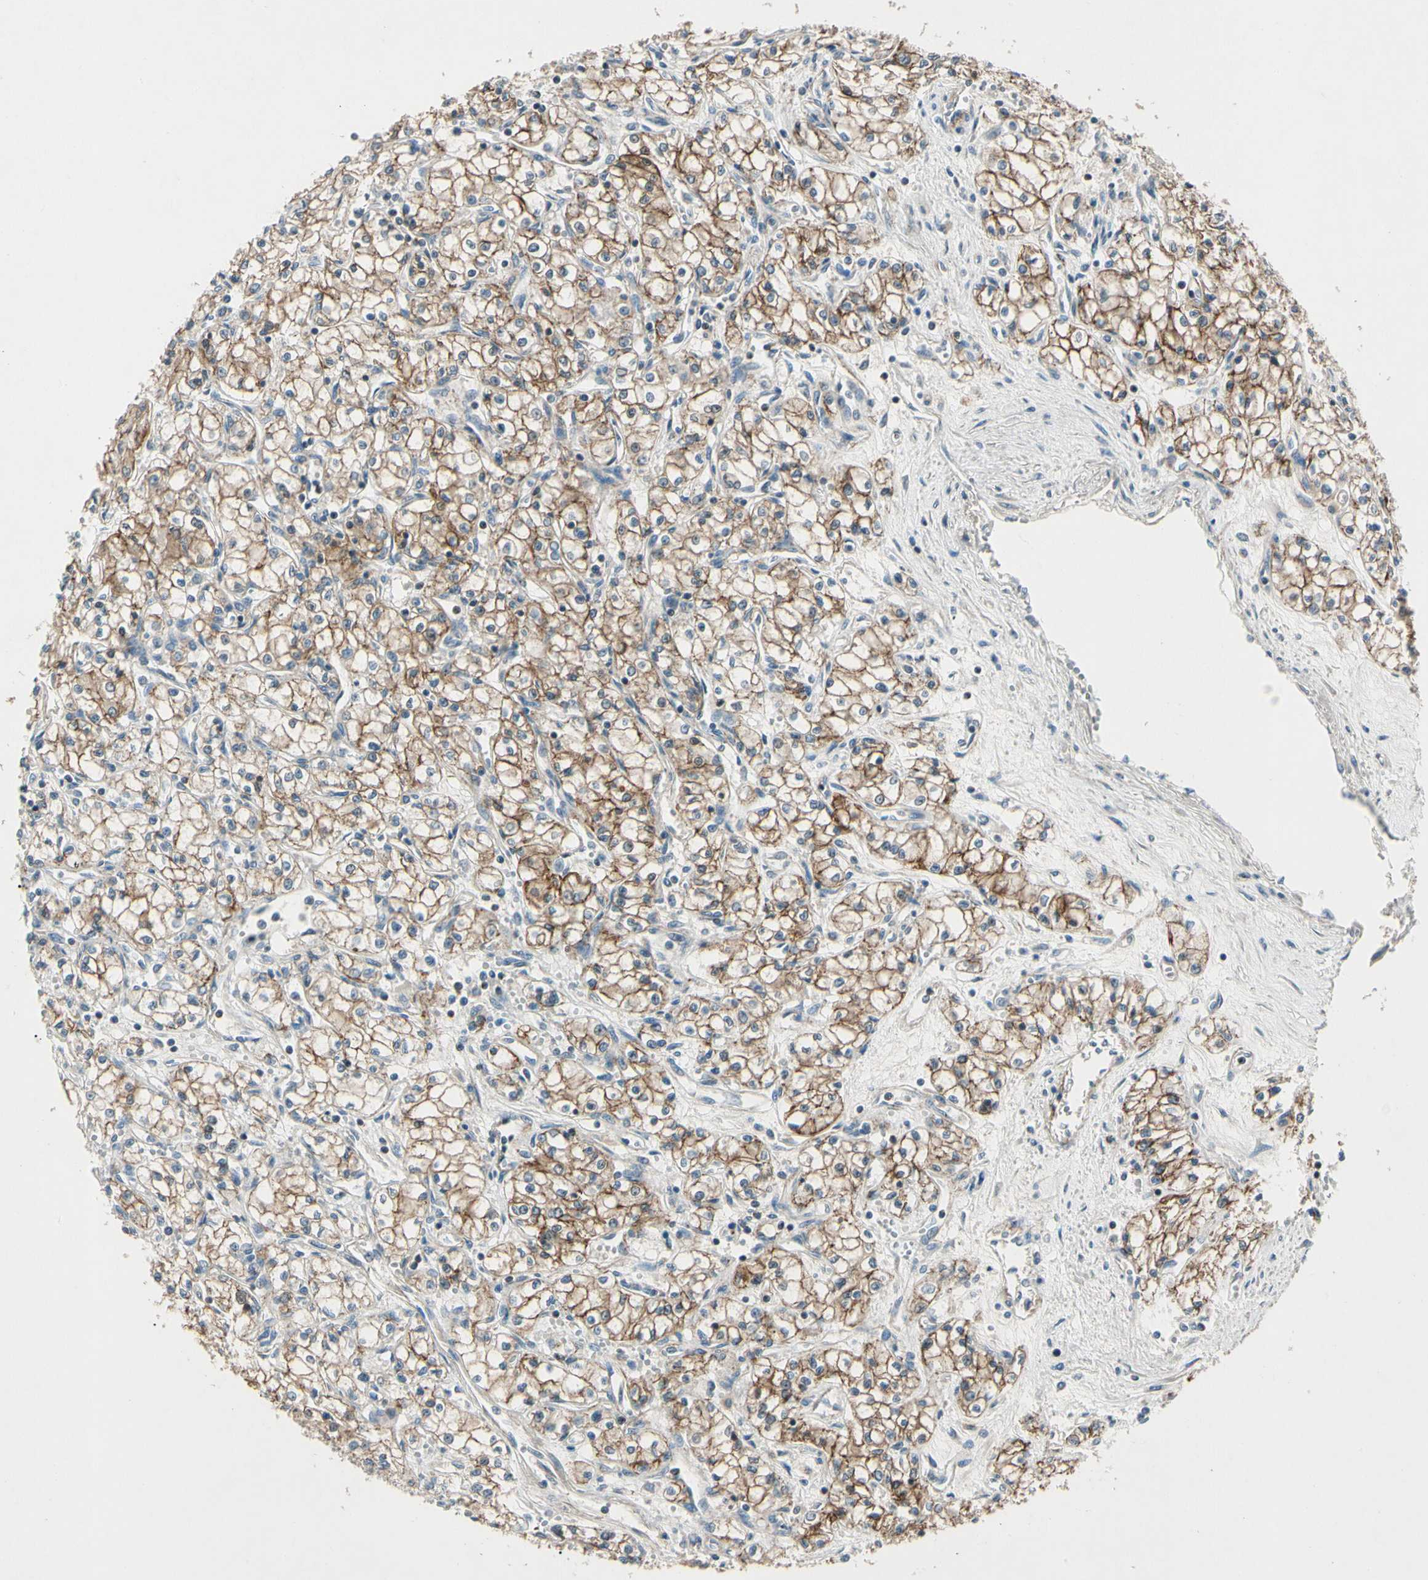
{"staining": {"intensity": "moderate", "quantity": ">75%", "location": "cytoplasmic/membranous"}, "tissue": "renal cancer", "cell_type": "Tumor cells", "image_type": "cancer", "snomed": [{"axis": "morphology", "description": "Normal tissue, NOS"}, {"axis": "morphology", "description": "Adenocarcinoma, NOS"}, {"axis": "topography", "description": "Kidney"}], "caption": "This micrograph reveals immunohistochemistry staining of human renal cancer (adenocarcinoma), with medium moderate cytoplasmic/membranous expression in about >75% of tumor cells.", "gene": "CDH6", "patient": {"sex": "male", "age": 59}}